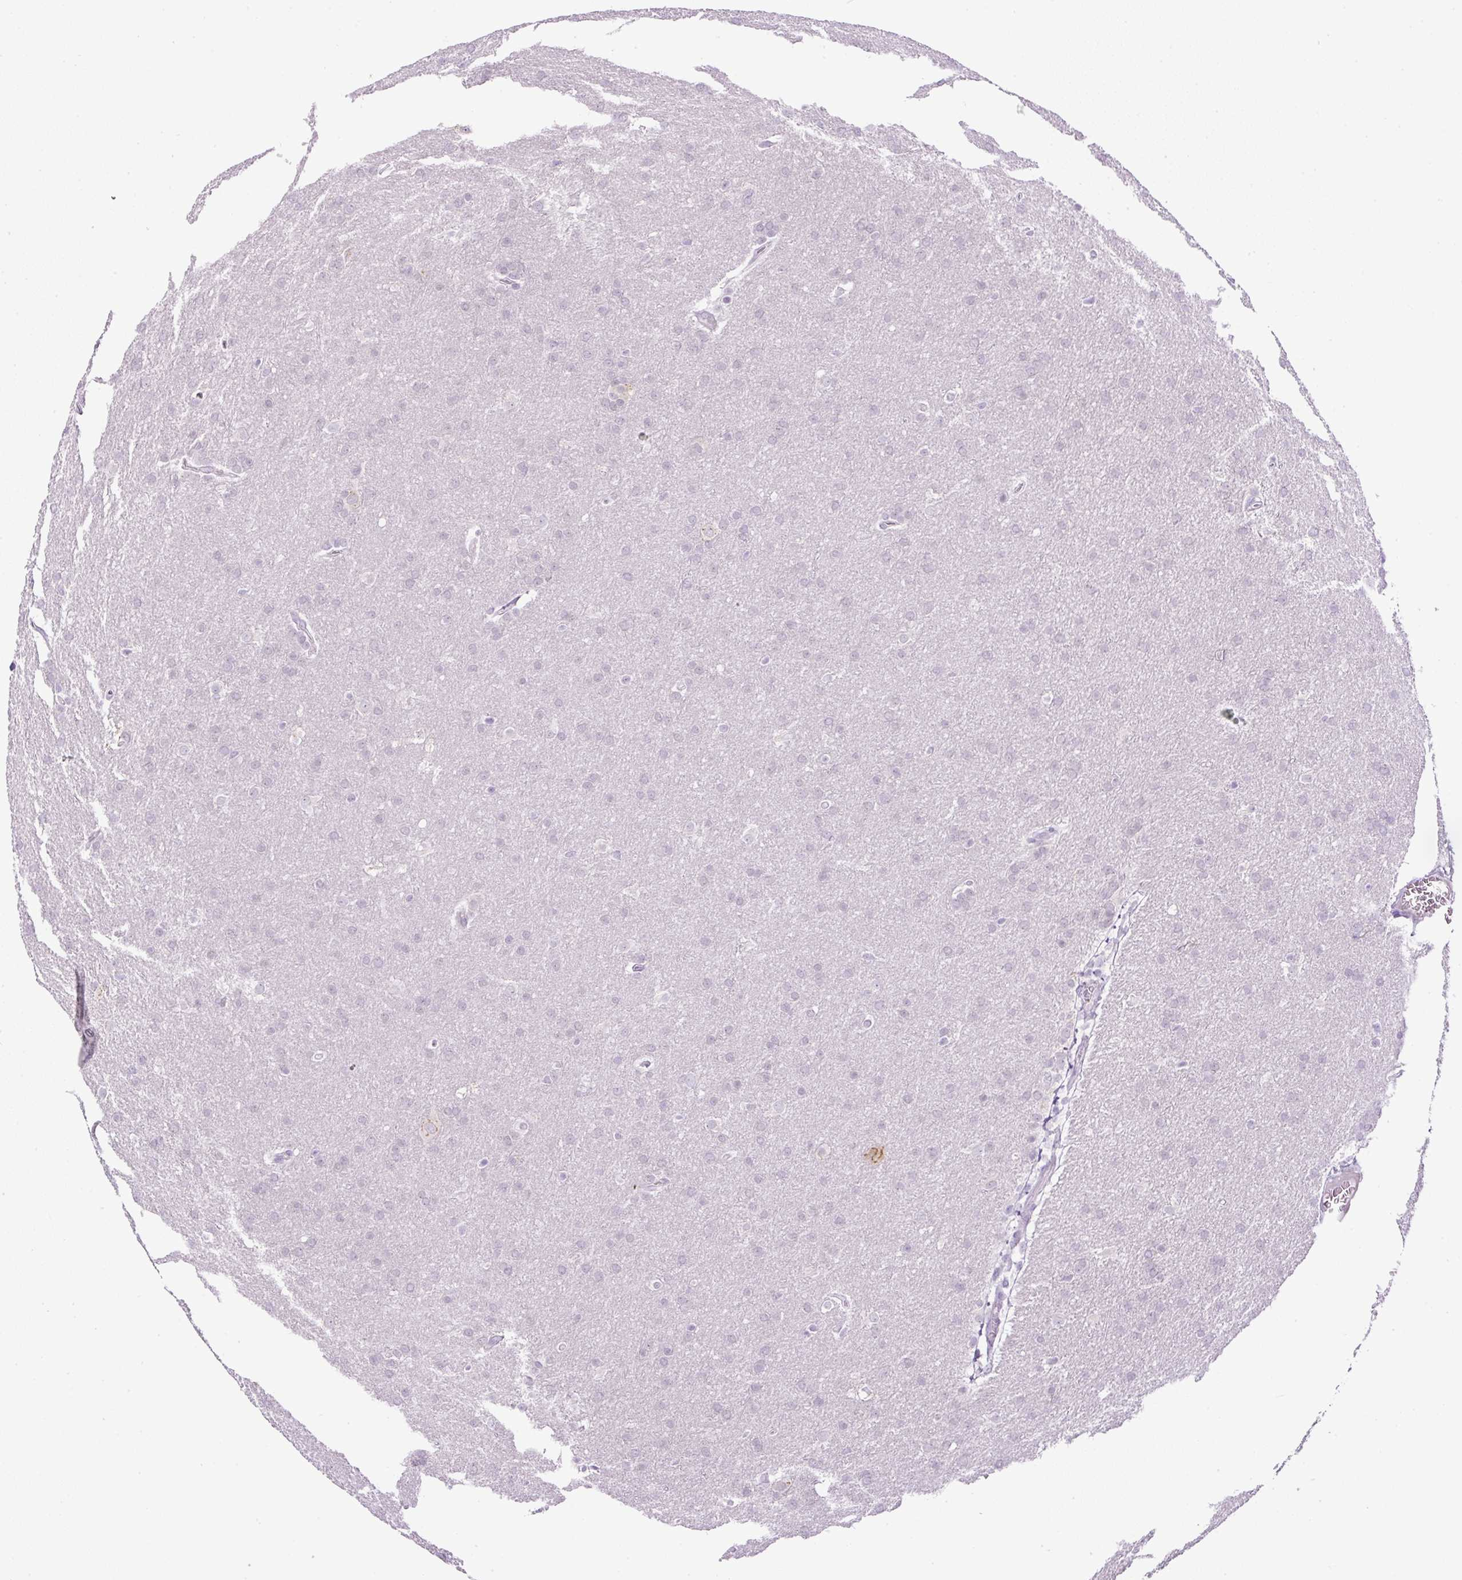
{"staining": {"intensity": "negative", "quantity": "none", "location": "none"}, "tissue": "glioma", "cell_type": "Tumor cells", "image_type": "cancer", "snomed": [{"axis": "morphology", "description": "Glioma, malignant, Low grade"}, {"axis": "topography", "description": "Brain"}], "caption": "This is an IHC image of malignant low-grade glioma. There is no expression in tumor cells.", "gene": "RHBDD2", "patient": {"sex": "female", "age": 32}}